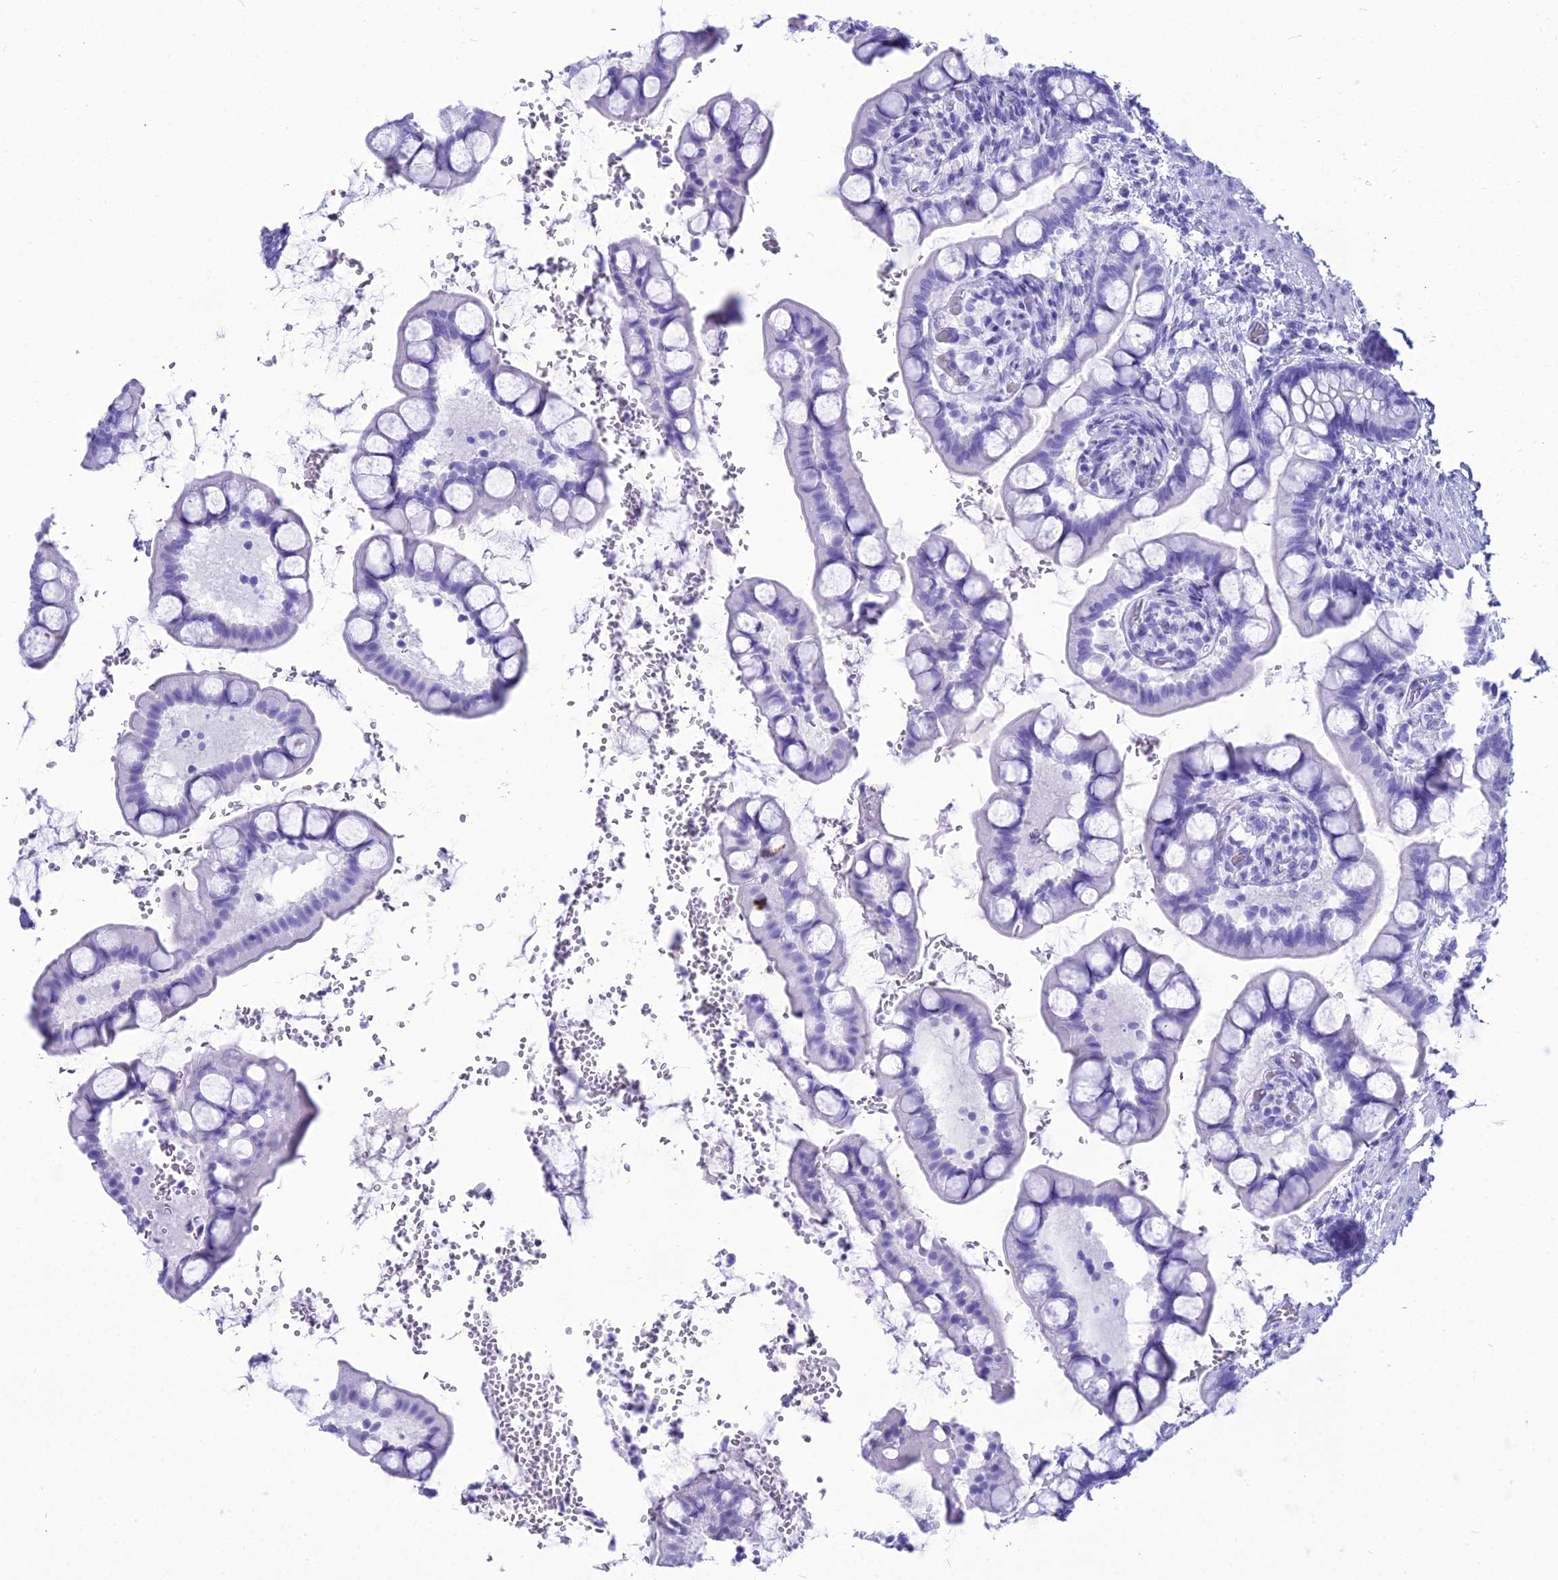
{"staining": {"intensity": "negative", "quantity": "none", "location": "none"}, "tissue": "small intestine", "cell_type": "Glandular cells", "image_type": "normal", "snomed": [{"axis": "morphology", "description": "Normal tissue, NOS"}, {"axis": "topography", "description": "Small intestine"}], "caption": "IHC photomicrograph of normal small intestine: small intestine stained with DAB reveals no significant protein expression in glandular cells. (Immunohistochemistry, brightfield microscopy, high magnification).", "gene": "PNMA5", "patient": {"sex": "male", "age": 52}}